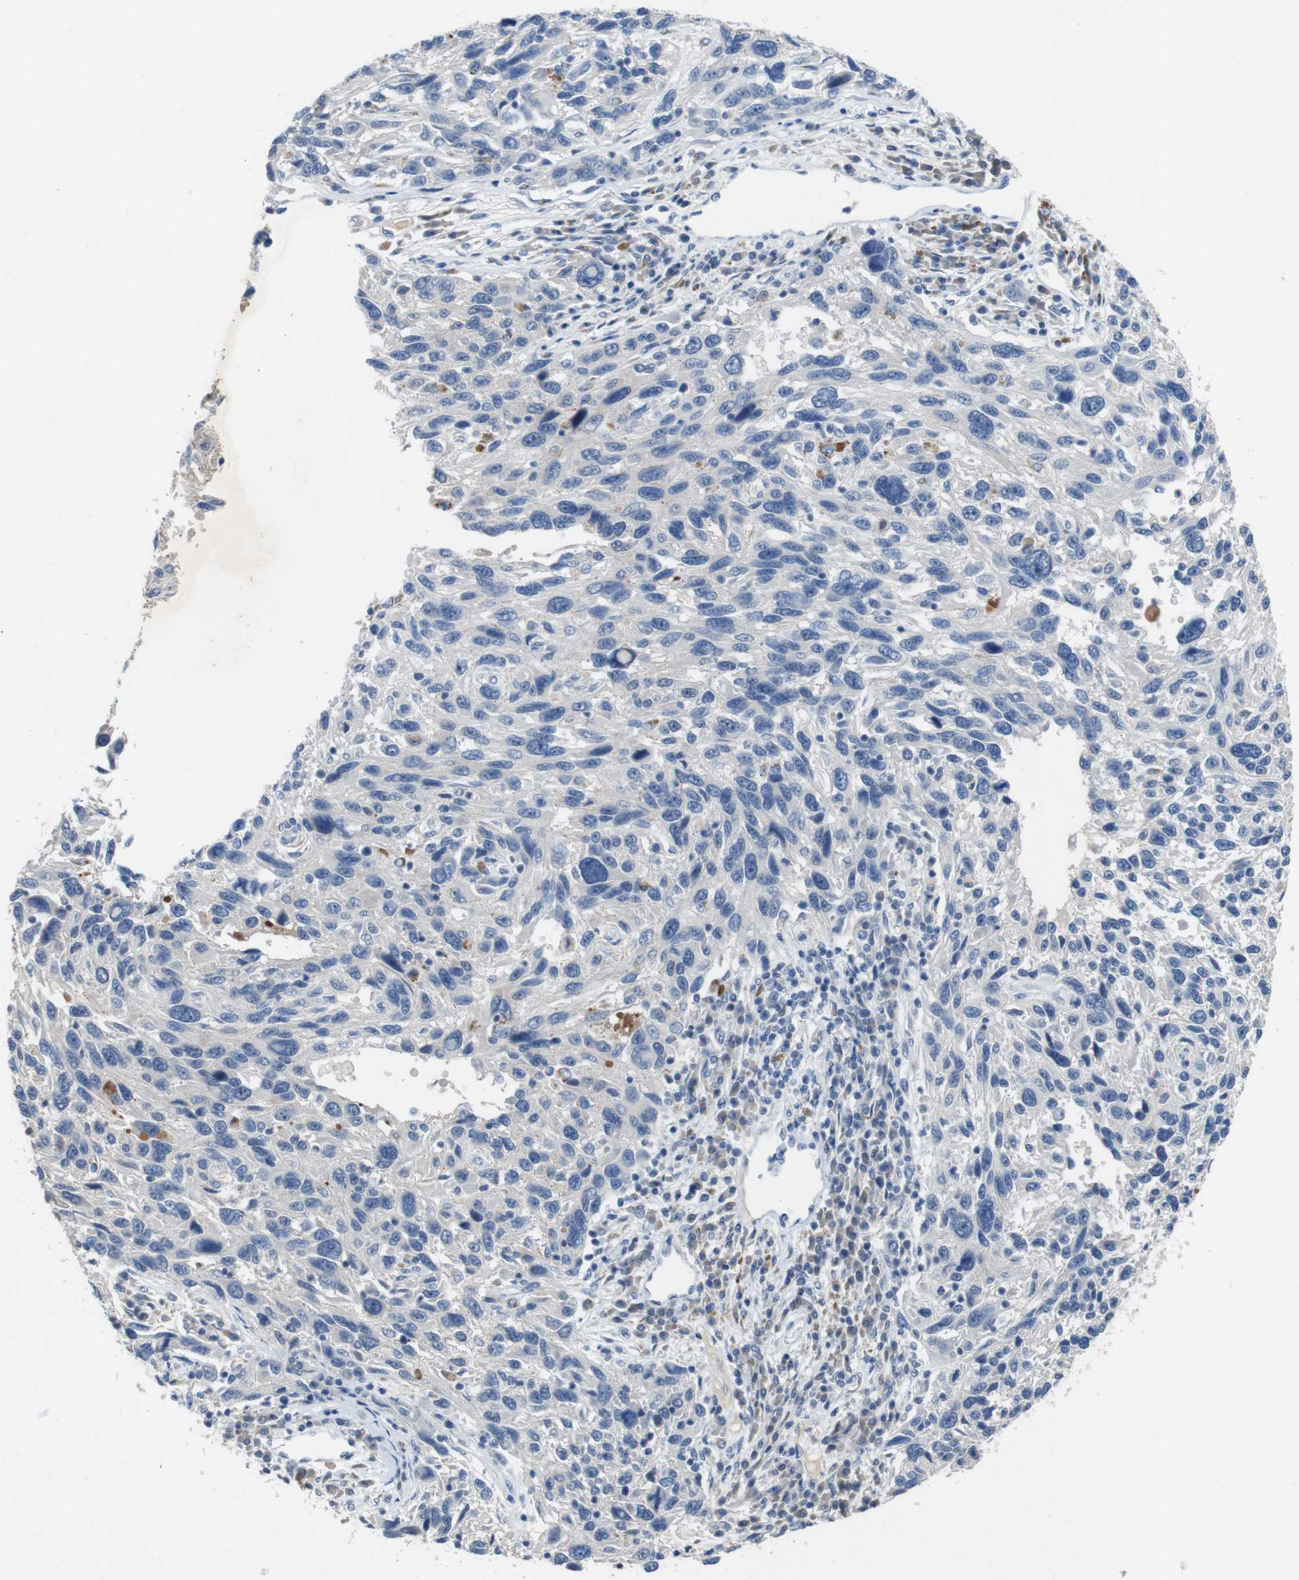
{"staining": {"intensity": "negative", "quantity": "none", "location": "none"}, "tissue": "melanoma", "cell_type": "Tumor cells", "image_type": "cancer", "snomed": [{"axis": "morphology", "description": "Malignant melanoma, NOS"}, {"axis": "topography", "description": "Skin"}], "caption": "A histopathology image of melanoma stained for a protein reveals no brown staining in tumor cells.", "gene": "SLC2A8", "patient": {"sex": "male", "age": 53}}